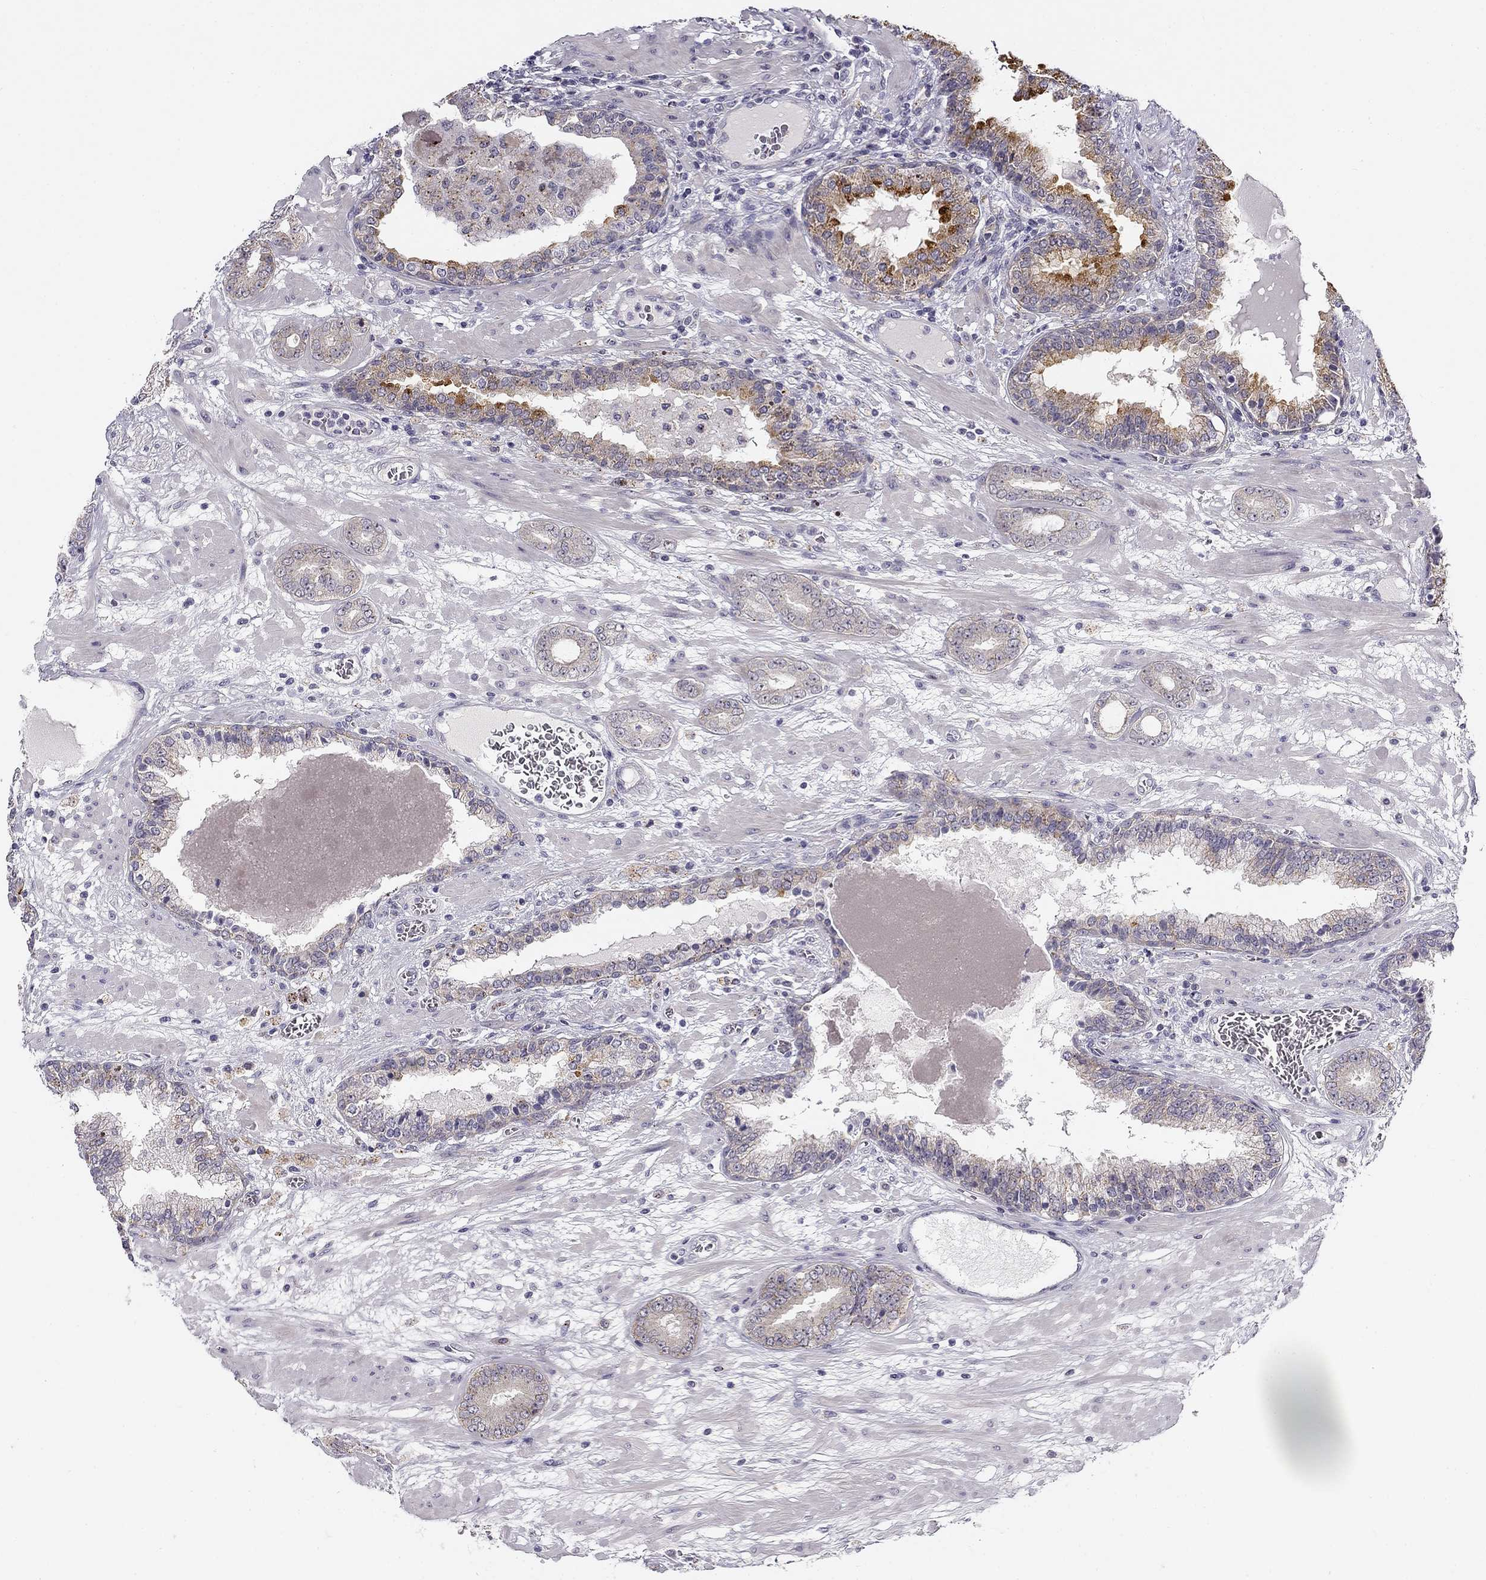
{"staining": {"intensity": "strong", "quantity": "<25%", "location": "cytoplasmic/membranous"}, "tissue": "prostate cancer", "cell_type": "Tumor cells", "image_type": "cancer", "snomed": [{"axis": "morphology", "description": "Adenocarcinoma, Low grade"}, {"axis": "topography", "description": "Prostate"}], "caption": "The immunohistochemical stain shows strong cytoplasmic/membranous positivity in tumor cells of low-grade adenocarcinoma (prostate) tissue. Nuclei are stained in blue.", "gene": "CNR1", "patient": {"sex": "male", "age": 60}}